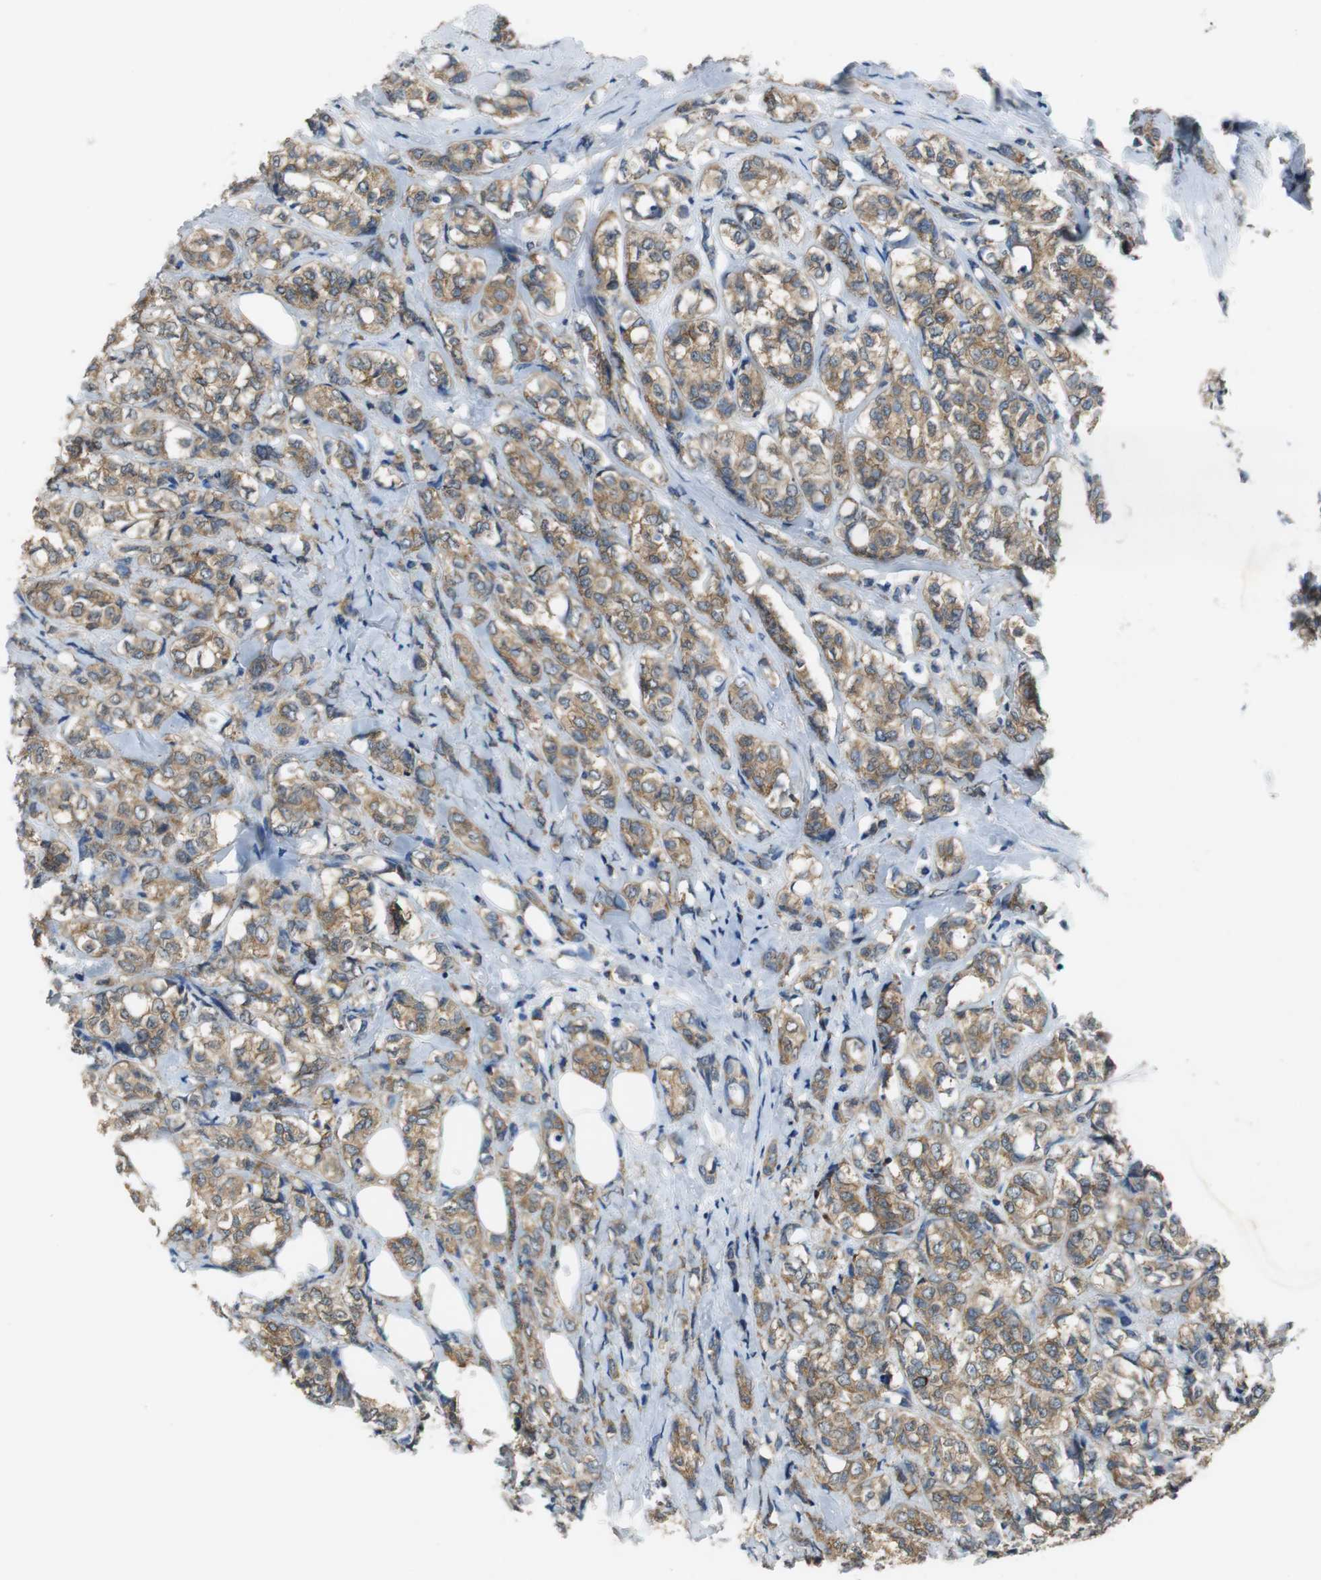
{"staining": {"intensity": "moderate", "quantity": ">75%", "location": "cytoplasmic/membranous"}, "tissue": "breast cancer", "cell_type": "Tumor cells", "image_type": "cancer", "snomed": [{"axis": "morphology", "description": "Lobular carcinoma"}, {"axis": "topography", "description": "Breast"}], "caption": "Immunohistochemical staining of lobular carcinoma (breast) exhibits medium levels of moderate cytoplasmic/membranous protein positivity in about >75% of tumor cells.", "gene": "CNOT3", "patient": {"sex": "female", "age": 60}}